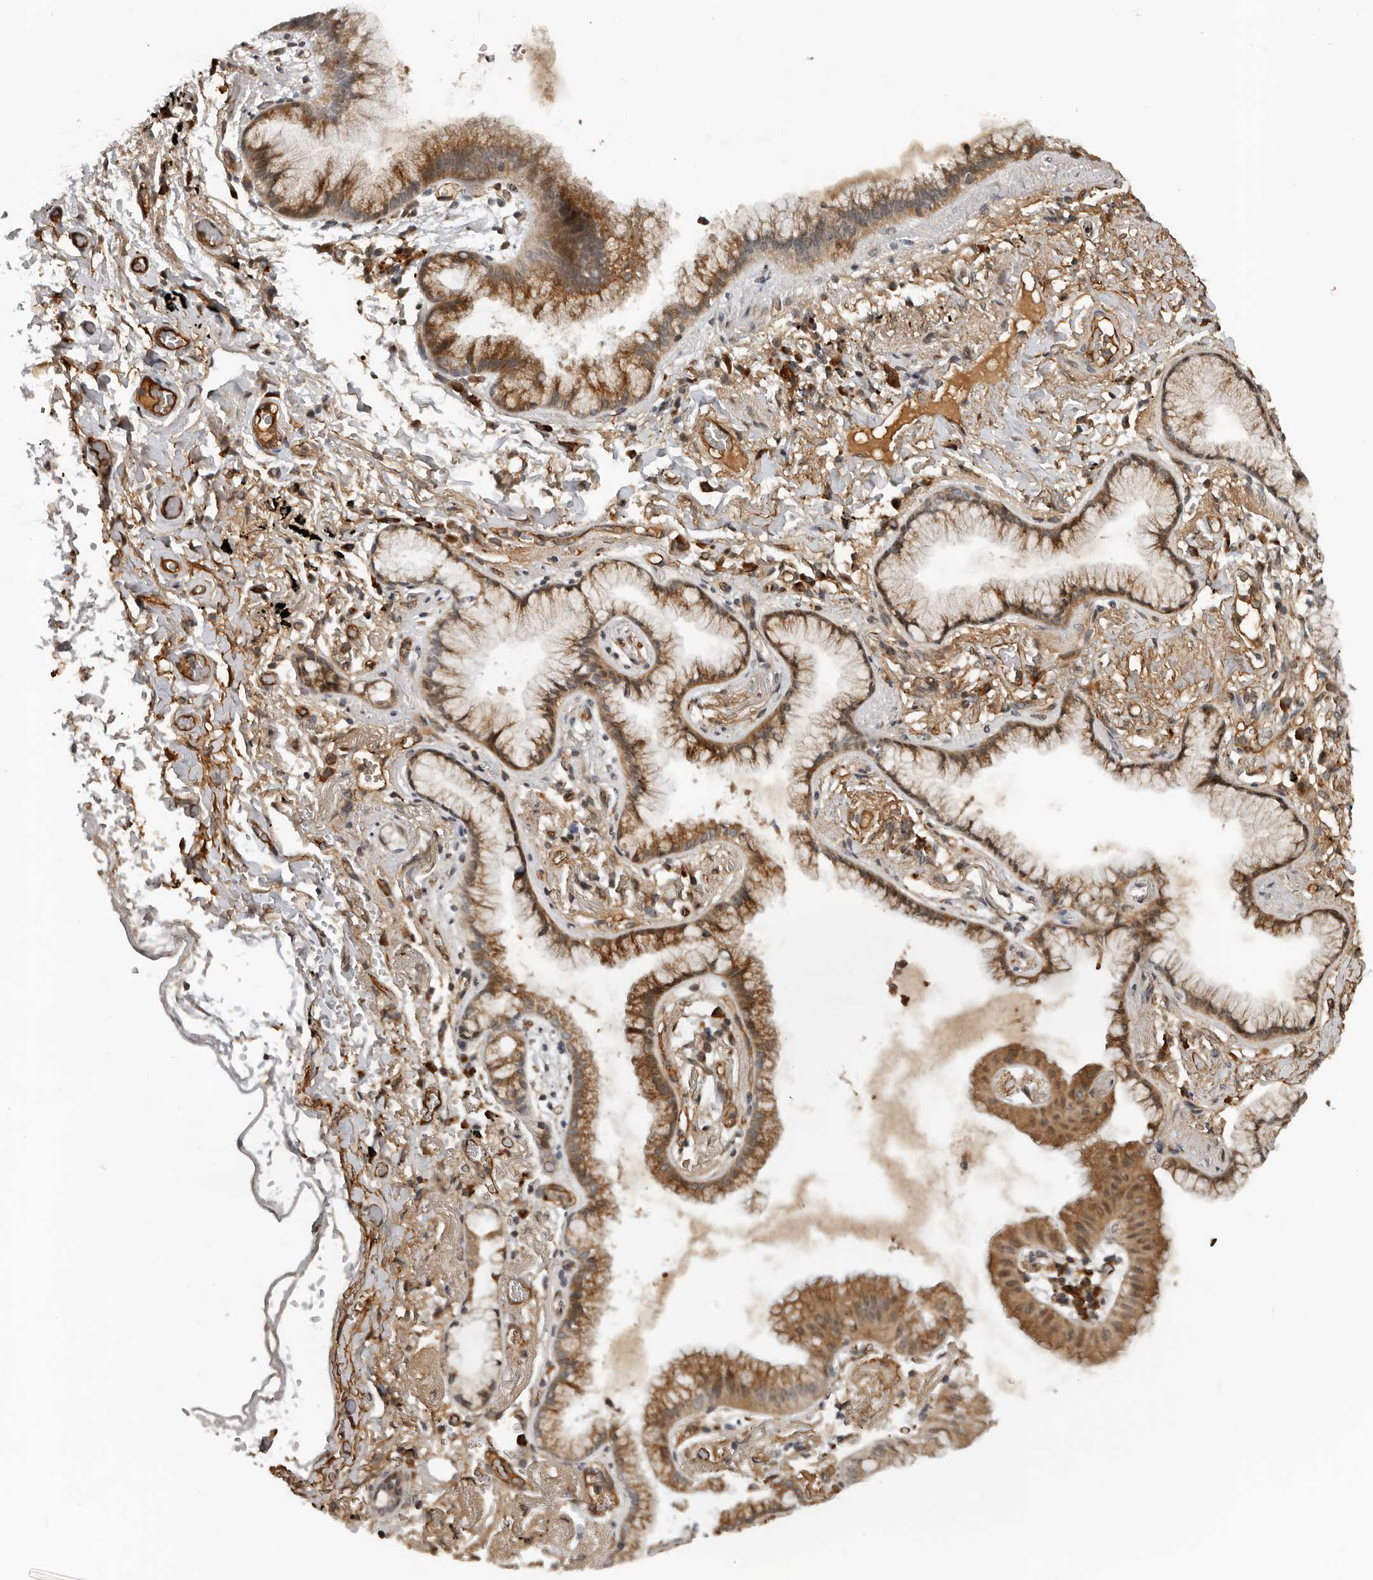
{"staining": {"intensity": "moderate", "quantity": ">75%", "location": "cytoplasmic/membranous"}, "tissue": "lung cancer", "cell_type": "Tumor cells", "image_type": "cancer", "snomed": [{"axis": "morphology", "description": "Adenocarcinoma, NOS"}, {"axis": "topography", "description": "Lung"}], "caption": "The image shows immunohistochemical staining of adenocarcinoma (lung). There is moderate cytoplasmic/membranous staining is present in about >75% of tumor cells. (DAB = brown stain, brightfield microscopy at high magnification).", "gene": "RNF157", "patient": {"sex": "female", "age": 70}}